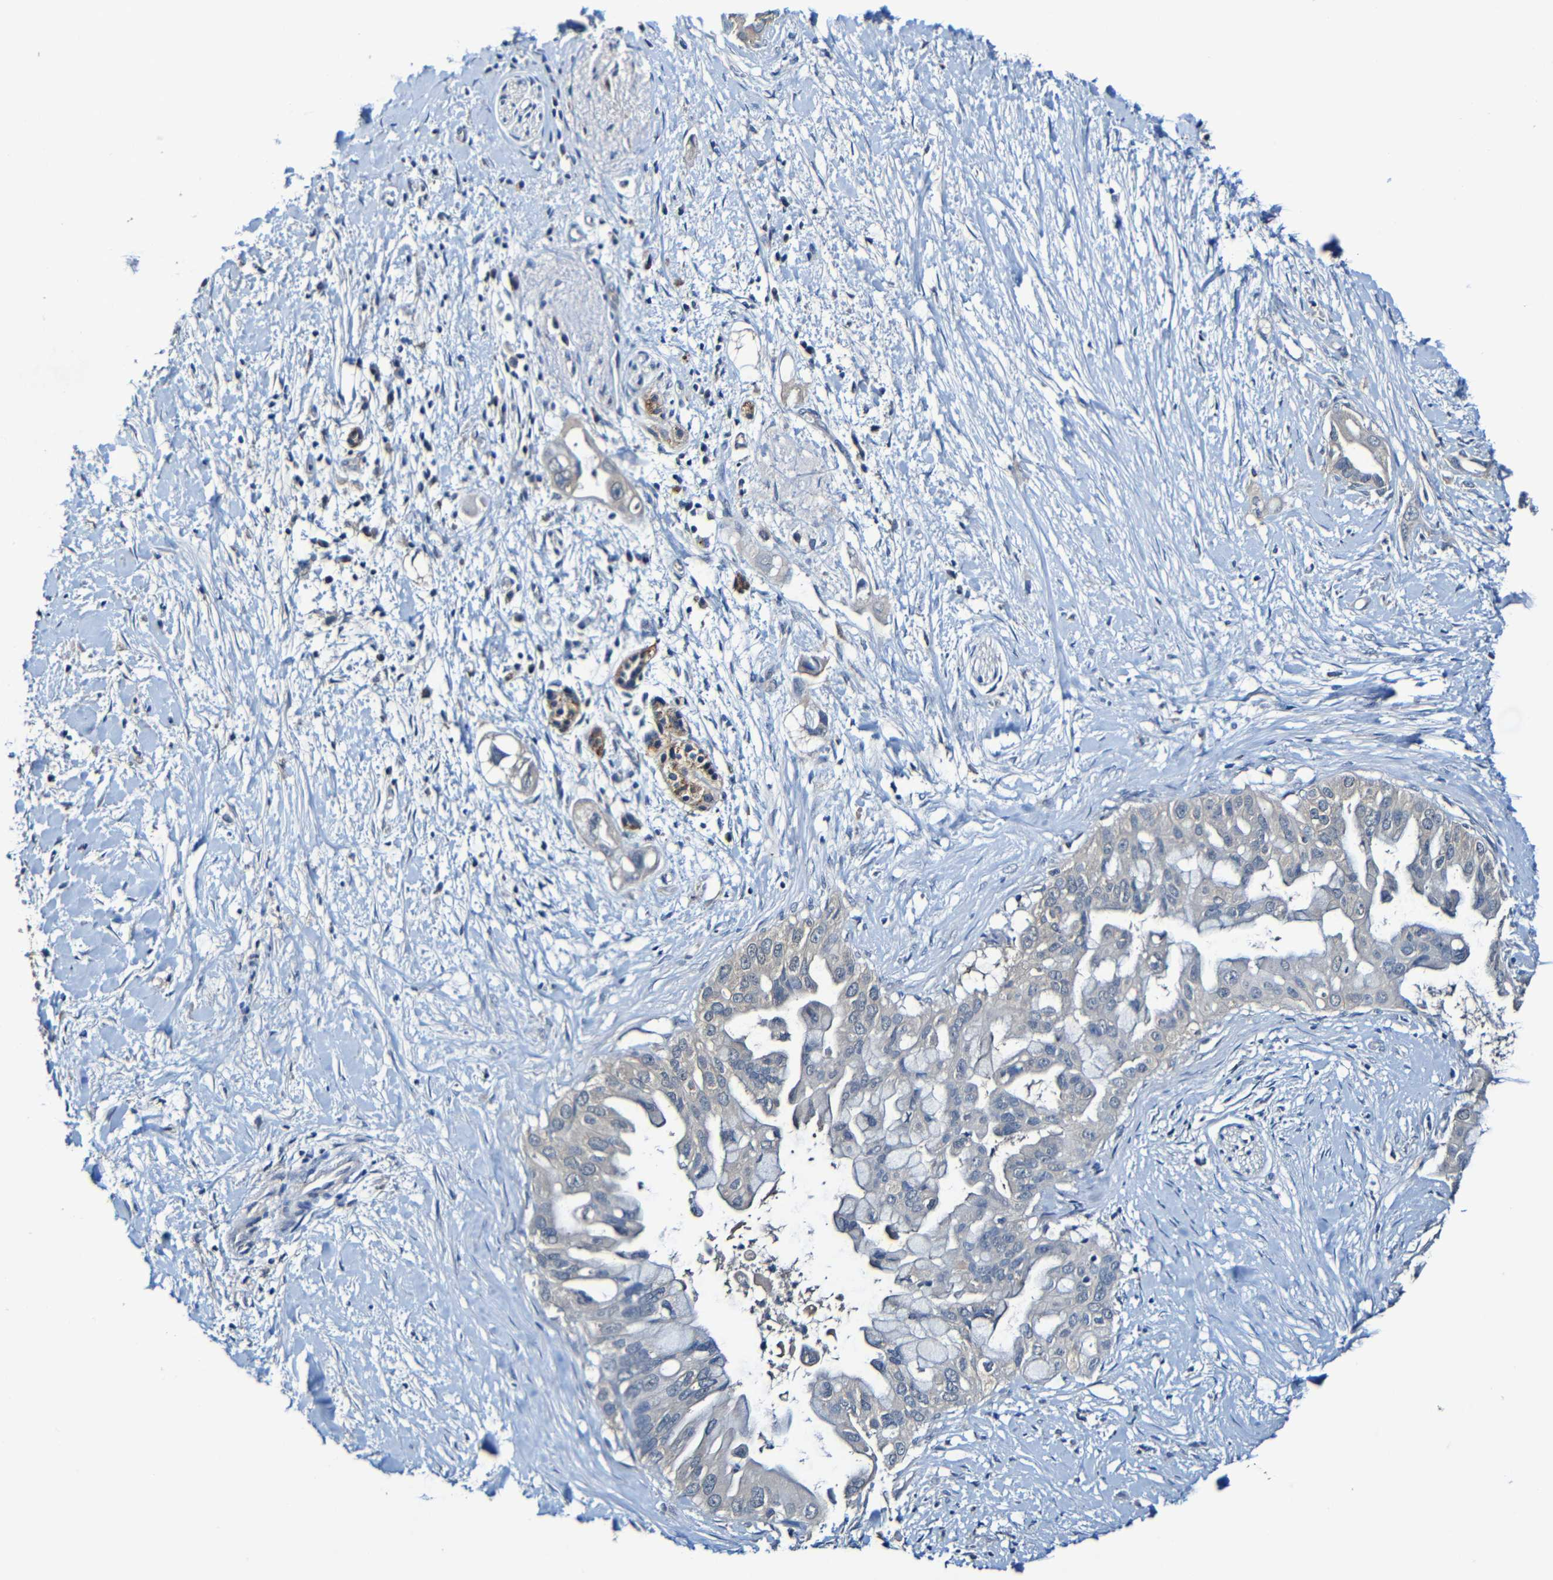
{"staining": {"intensity": "negative", "quantity": "none", "location": "none"}, "tissue": "pancreatic cancer", "cell_type": "Tumor cells", "image_type": "cancer", "snomed": [{"axis": "morphology", "description": "Adenocarcinoma, NOS"}, {"axis": "topography", "description": "Pancreas"}], "caption": "Tumor cells are negative for protein expression in human pancreatic cancer (adenocarcinoma).", "gene": "LRRC70", "patient": {"sex": "male", "age": 55}}